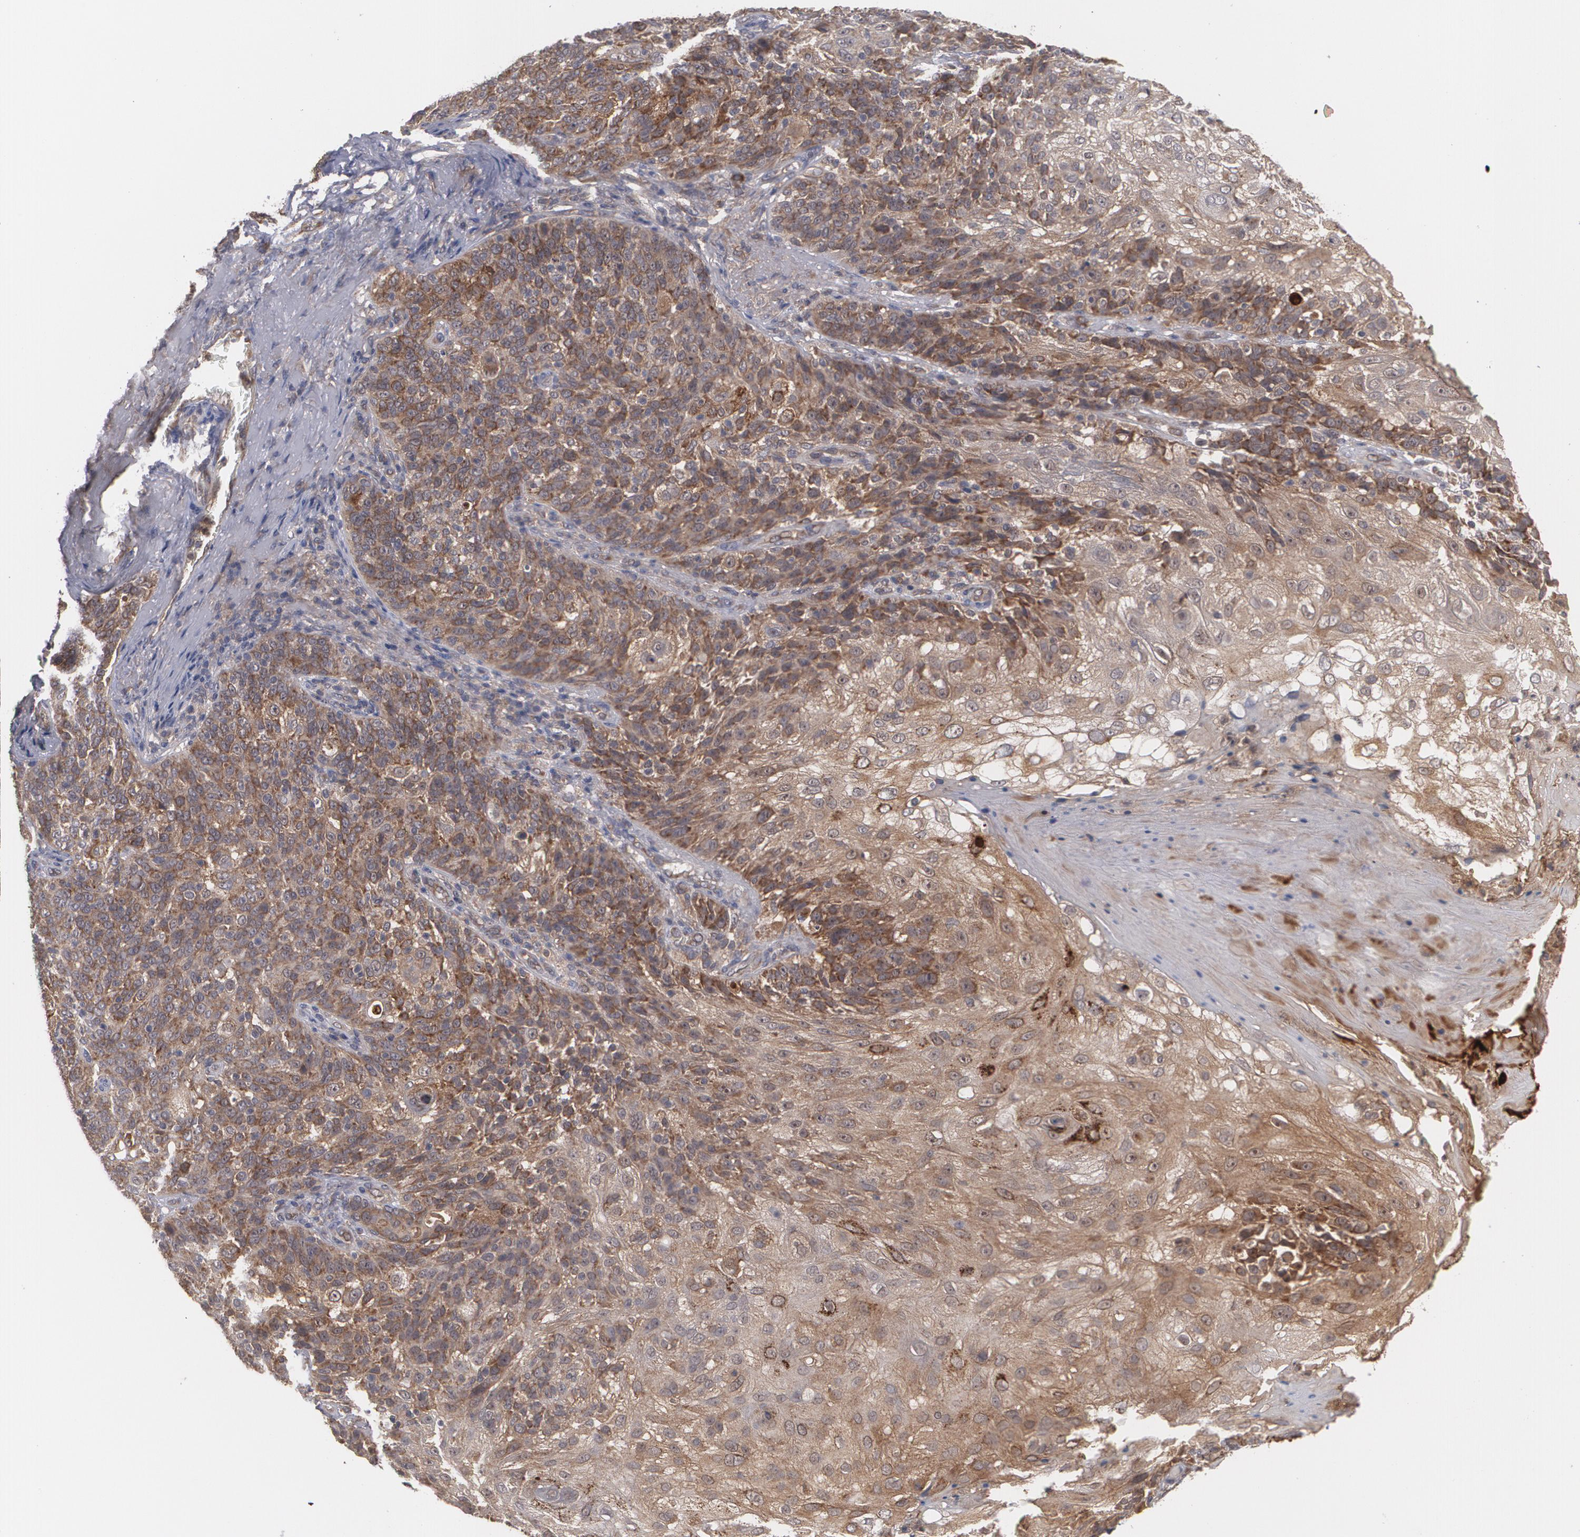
{"staining": {"intensity": "moderate", "quantity": ">75%", "location": "cytoplasmic/membranous"}, "tissue": "skin cancer", "cell_type": "Tumor cells", "image_type": "cancer", "snomed": [{"axis": "morphology", "description": "Normal tissue, NOS"}, {"axis": "morphology", "description": "Squamous cell carcinoma, NOS"}, {"axis": "topography", "description": "Skin"}], "caption": "This image exhibits immunohistochemistry (IHC) staining of human skin cancer, with medium moderate cytoplasmic/membranous staining in about >75% of tumor cells.", "gene": "BMP6", "patient": {"sex": "female", "age": 83}}